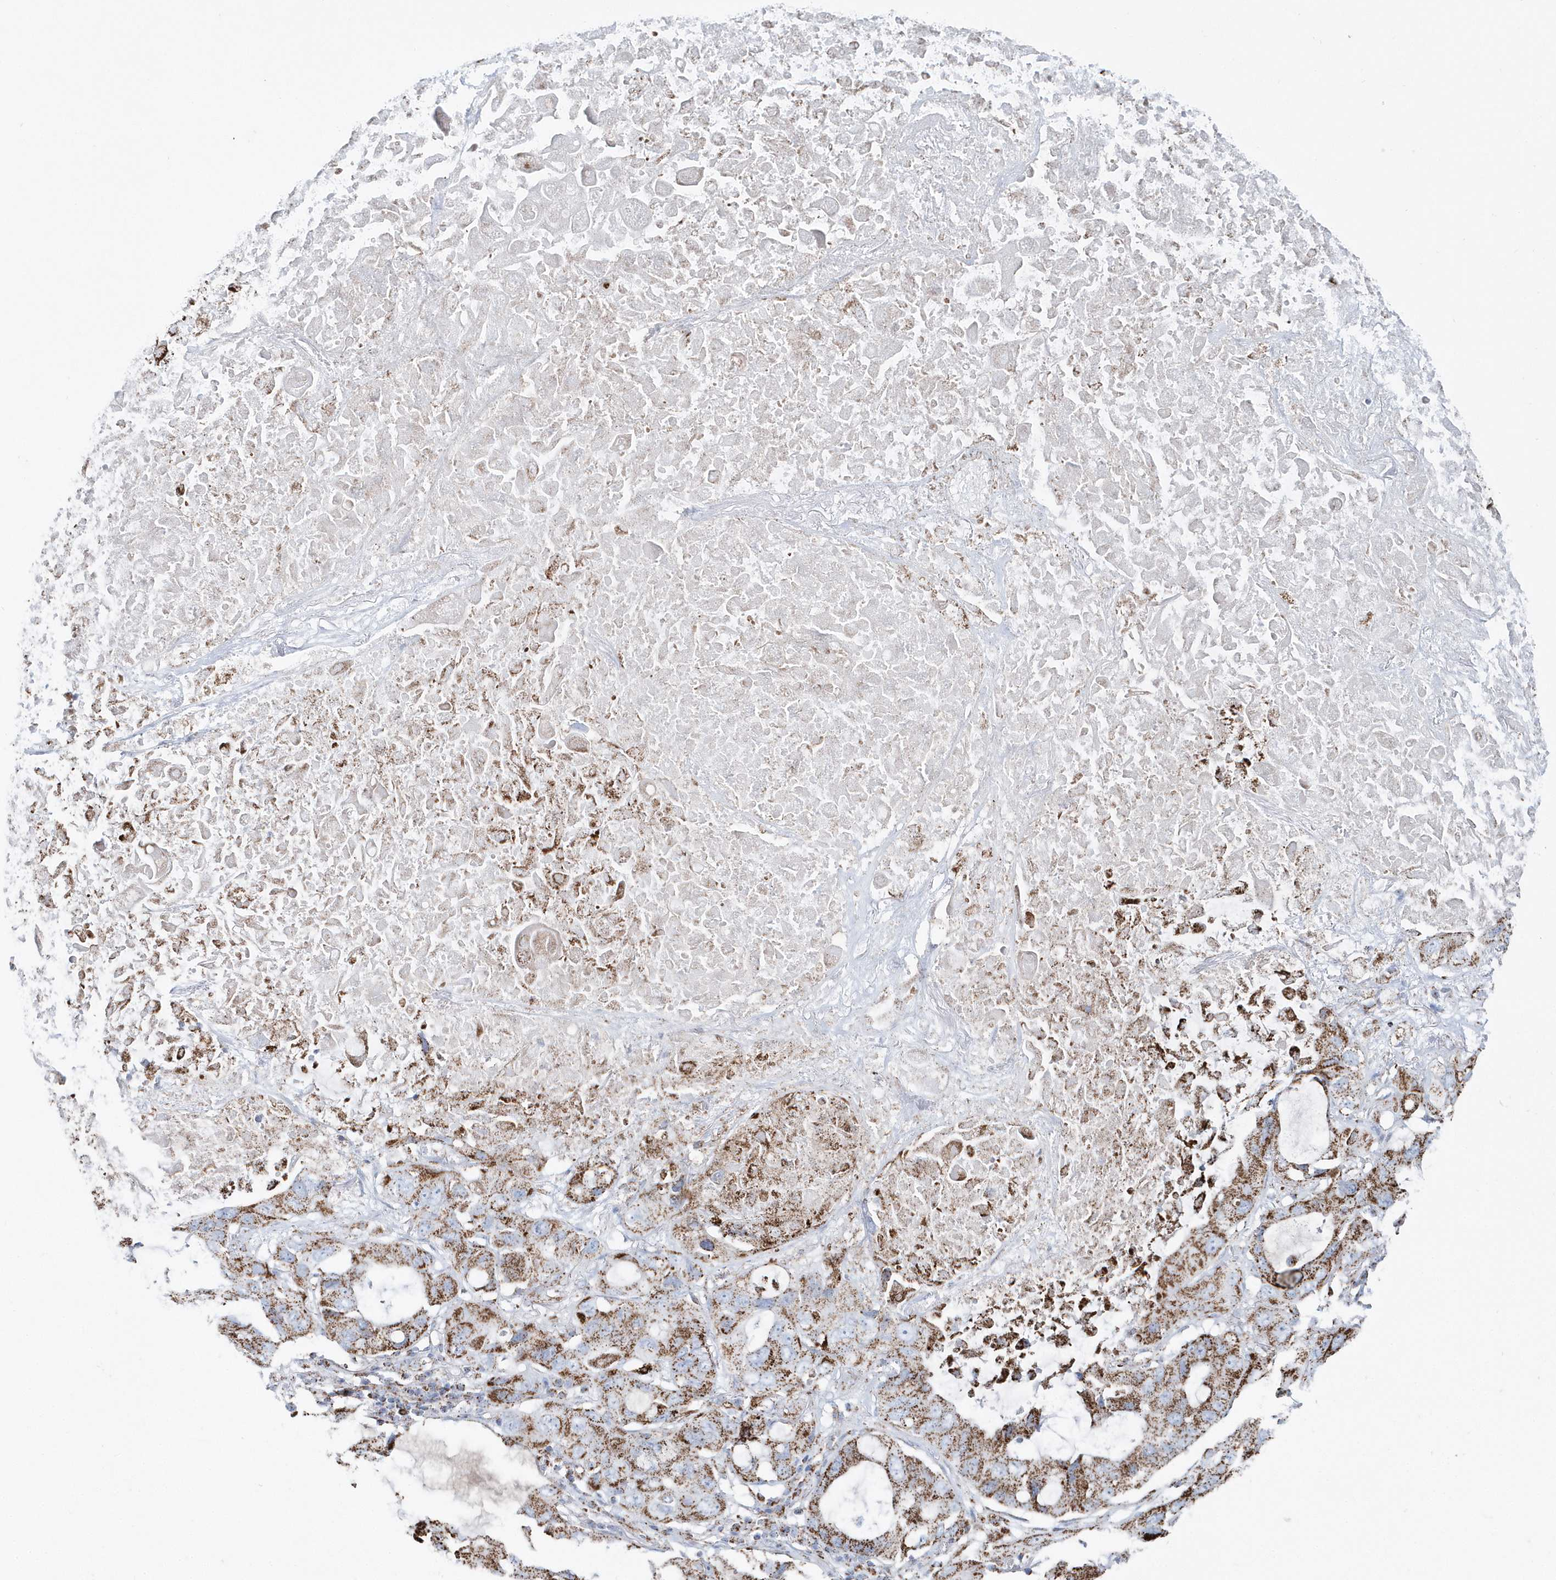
{"staining": {"intensity": "moderate", "quantity": ">75%", "location": "cytoplasmic/membranous"}, "tissue": "lung cancer", "cell_type": "Tumor cells", "image_type": "cancer", "snomed": [{"axis": "morphology", "description": "Squamous cell carcinoma, NOS"}, {"axis": "topography", "description": "Lung"}], "caption": "Human squamous cell carcinoma (lung) stained with a brown dye displays moderate cytoplasmic/membranous positive staining in approximately >75% of tumor cells.", "gene": "TMCO6", "patient": {"sex": "female", "age": 73}}